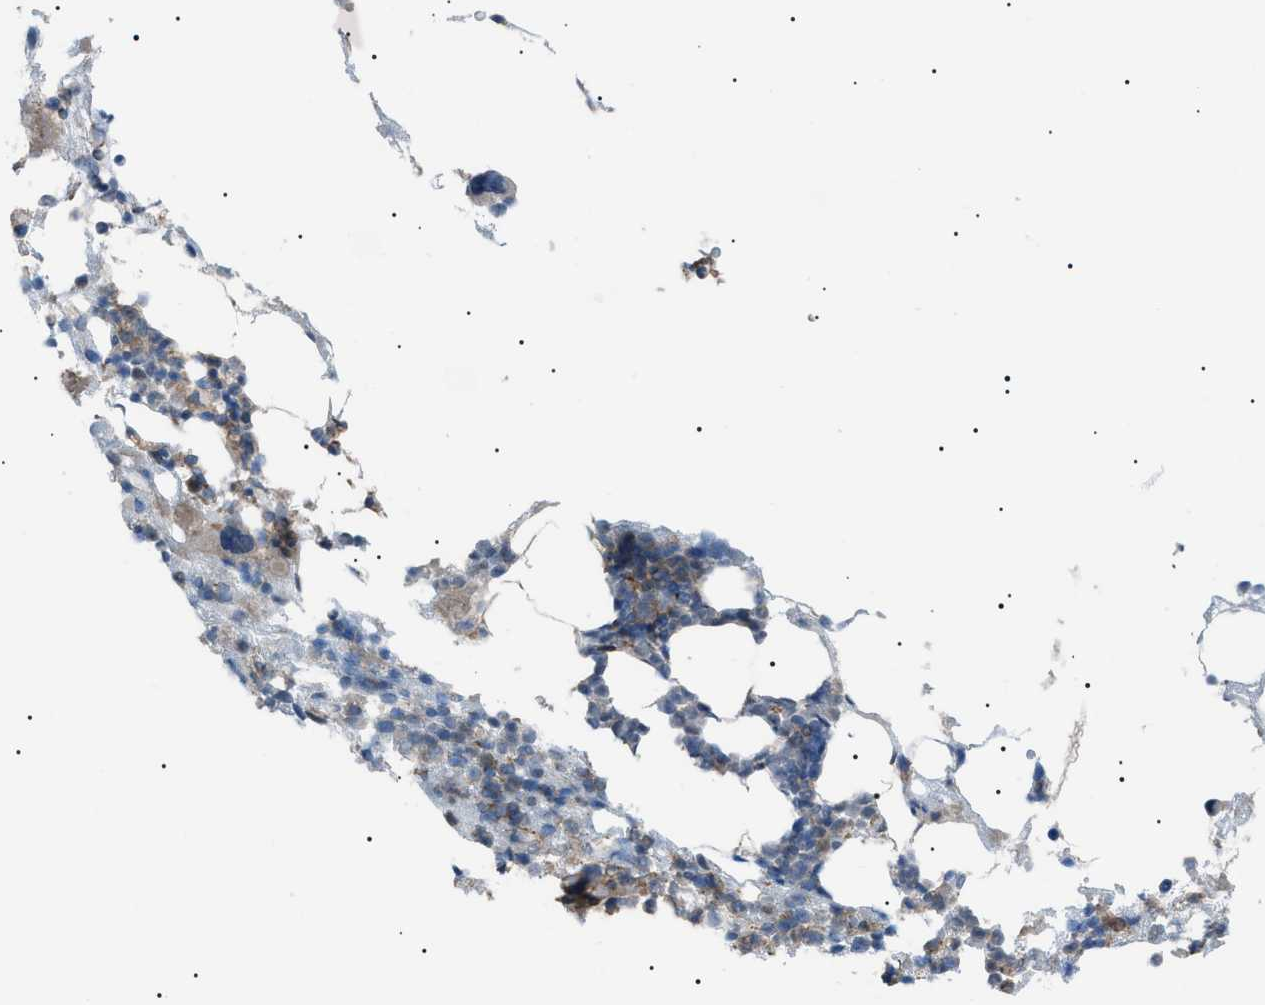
{"staining": {"intensity": "moderate", "quantity": "25%-75%", "location": "cytoplasmic/membranous,nuclear"}, "tissue": "bone marrow", "cell_type": "Hematopoietic cells", "image_type": "normal", "snomed": [{"axis": "morphology", "description": "Normal tissue, NOS"}, {"axis": "morphology", "description": "Inflammation, NOS"}, {"axis": "topography", "description": "Bone marrow"}], "caption": "Immunohistochemical staining of benign bone marrow exhibits 25%-75% levels of moderate cytoplasmic/membranous,nuclear protein staining in approximately 25%-75% of hematopoietic cells.", "gene": "LPIN2", "patient": {"sex": "female", "age": 64}}